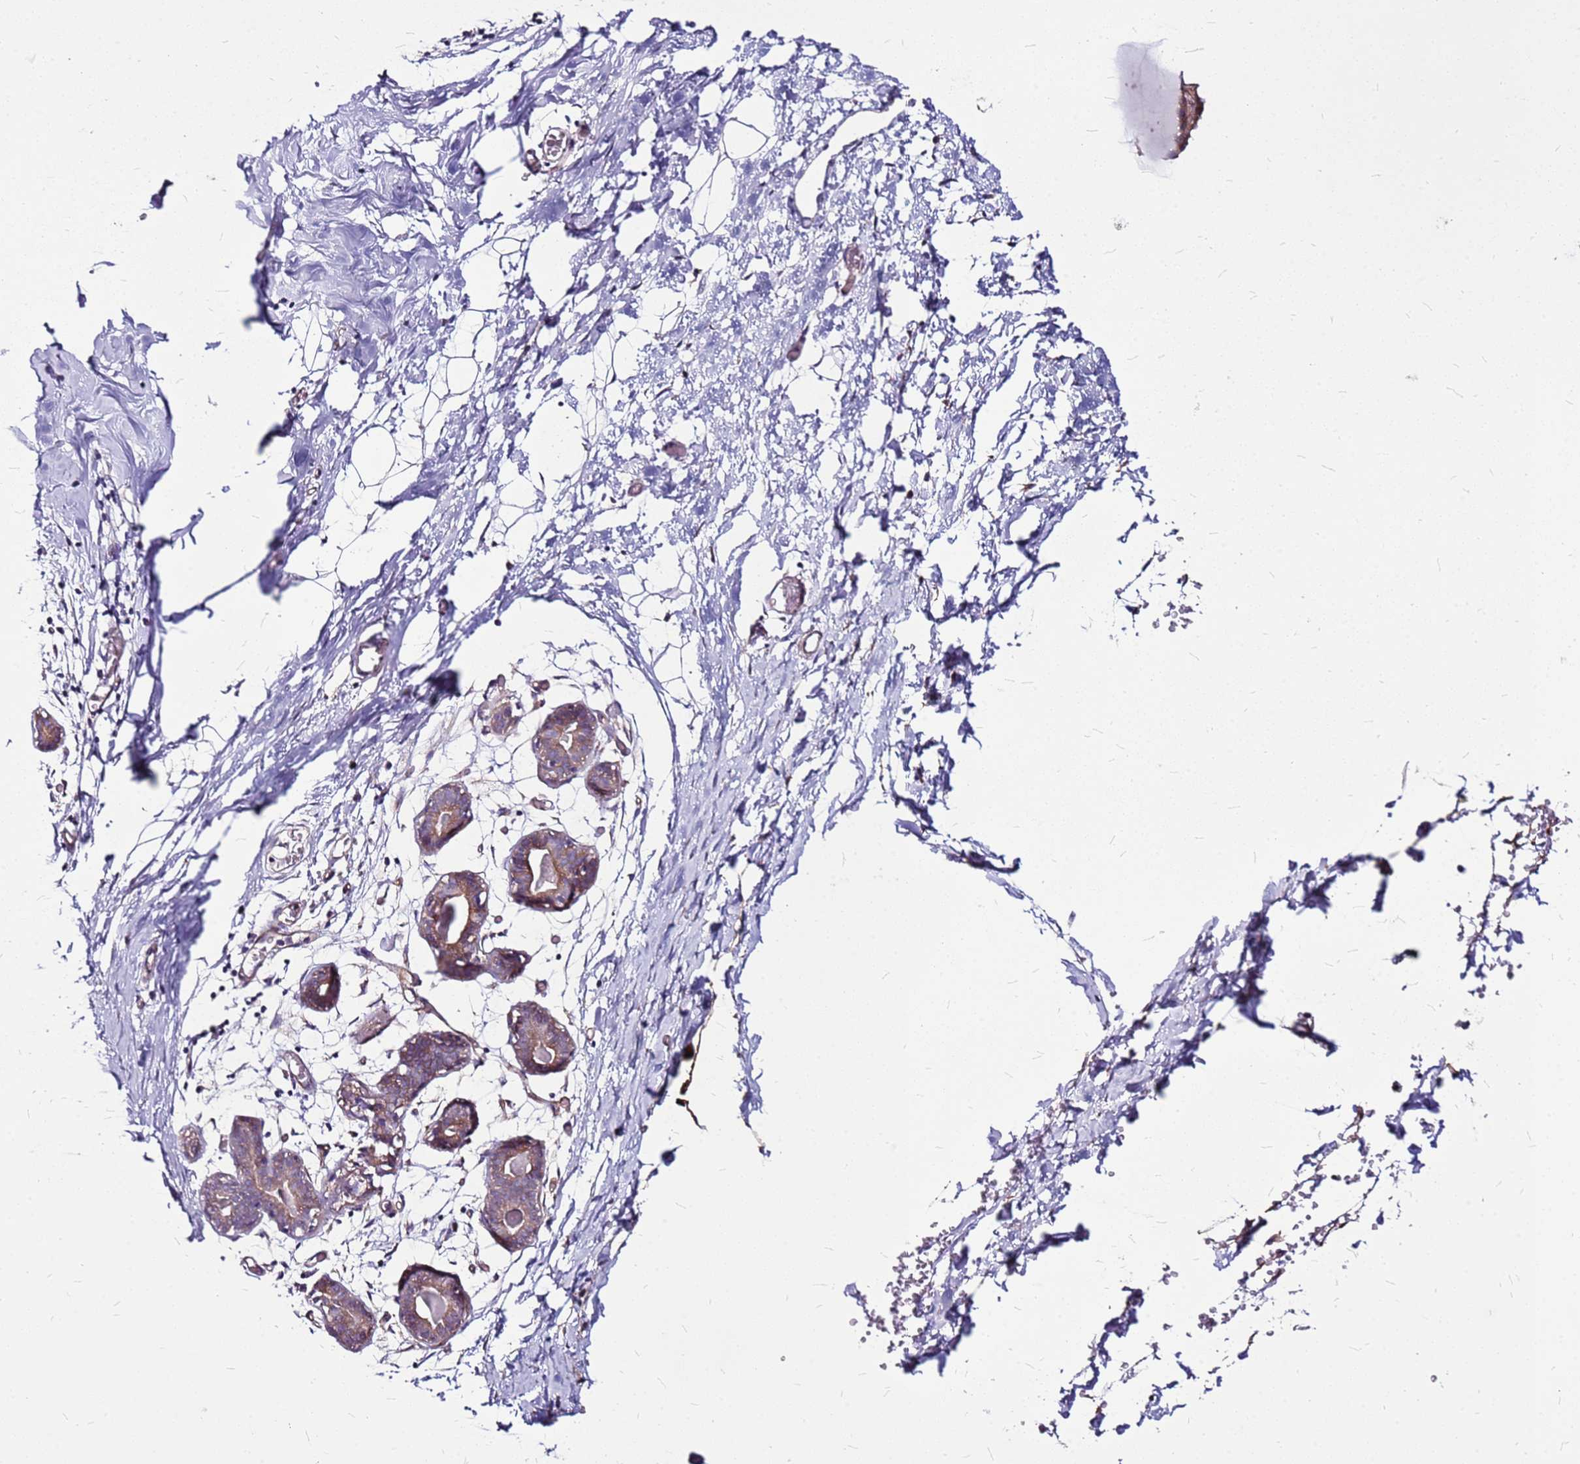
{"staining": {"intensity": "moderate", "quantity": ">75%", "location": "cytoplasmic/membranous"}, "tissue": "breast", "cell_type": "Glandular cells", "image_type": "normal", "snomed": [{"axis": "morphology", "description": "Normal tissue, NOS"}, {"axis": "topography", "description": "Breast"}], "caption": "Brown immunohistochemical staining in normal breast demonstrates moderate cytoplasmic/membranous expression in about >75% of glandular cells.", "gene": "TOPAZ1", "patient": {"sex": "female", "age": 27}}